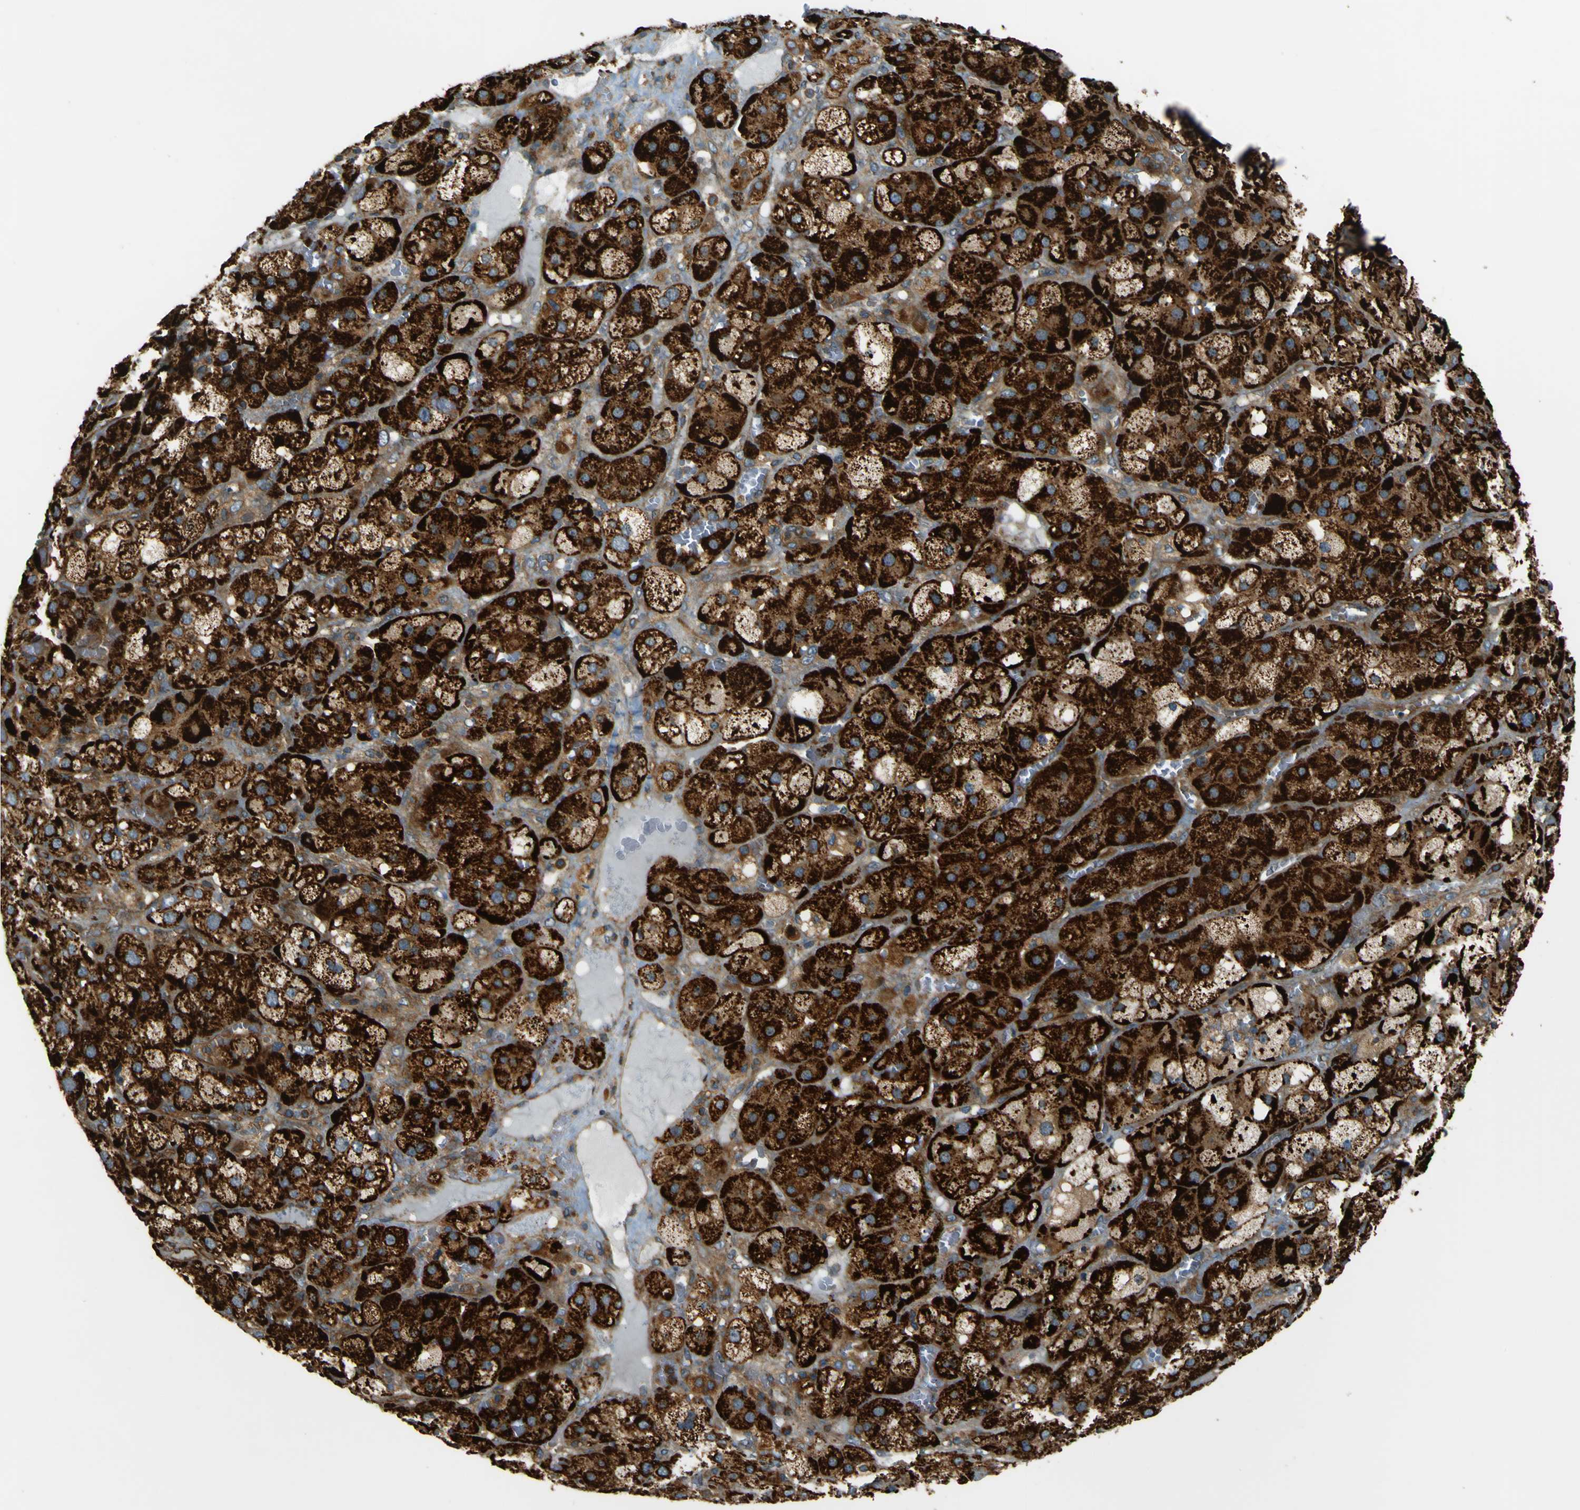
{"staining": {"intensity": "strong", "quantity": ">75%", "location": "cytoplasmic/membranous"}, "tissue": "adrenal gland", "cell_type": "Glandular cells", "image_type": "normal", "snomed": [{"axis": "morphology", "description": "Normal tissue, NOS"}, {"axis": "topography", "description": "Adrenal gland"}], "caption": "Protein analysis of normal adrenal gland displays strong cytoplasmic/membranous positivity in about >75% of glandular cells.", "gene": "DNAJC5", "patient": {"sex": "female", "age": 47}}